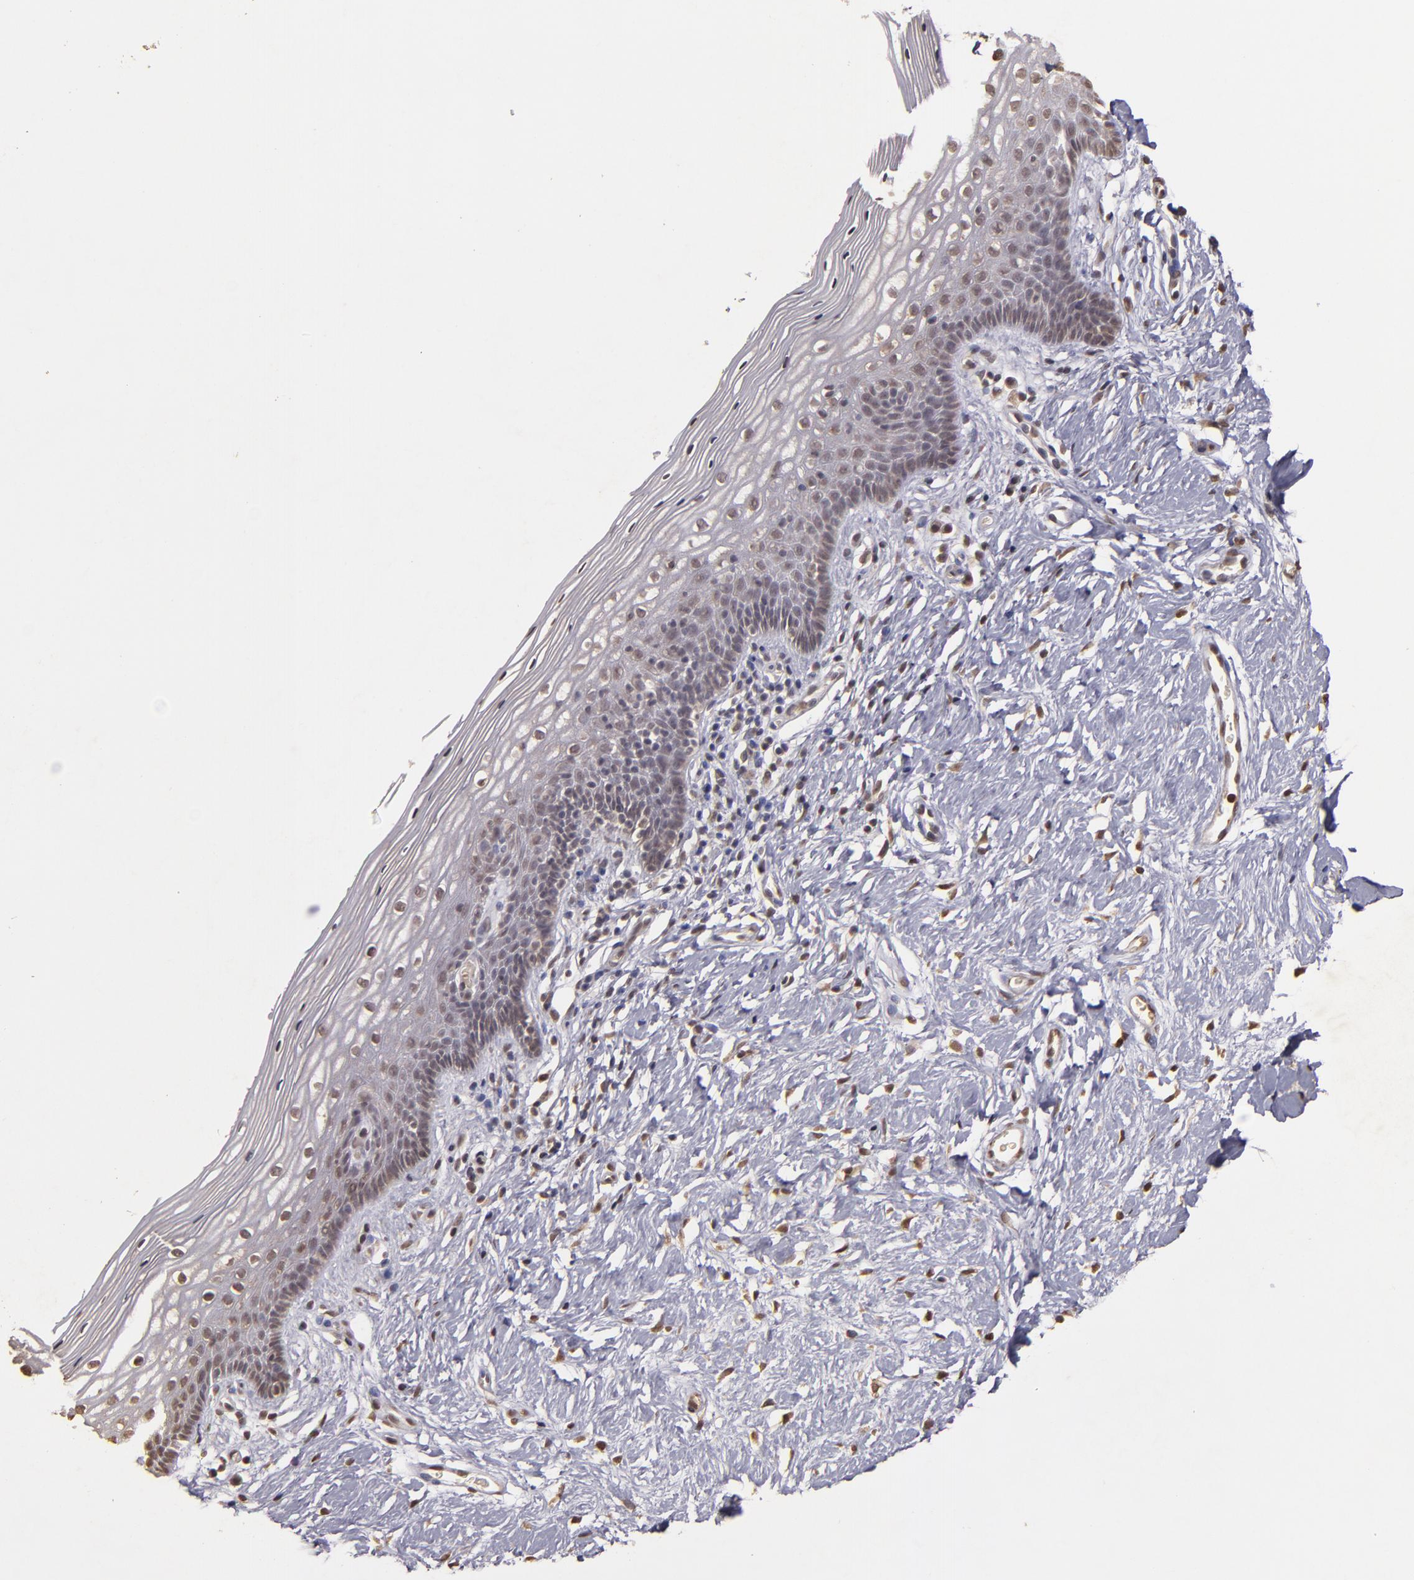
{"staining": {"intensity": "weak", "quantity": ">75%", "location": "cytoplasmic/membranous,nuclear"}, "tissue": "vagina", "cell_type": "Squamous epithelial cells", "image_type": "normal", "snomed": [{"axis": "morphology", "description": "Normal tissue, NOS"}, {"axis": "topography", "description": "Vagina"}], "caption": "A brown stain highlights weak cytoplasmic/membranous,nuclear expression of a protein in squamous epithelial cells of benign vagina.", "gene": "CUL1", "patient": {"sex": "female", "age": 46}}